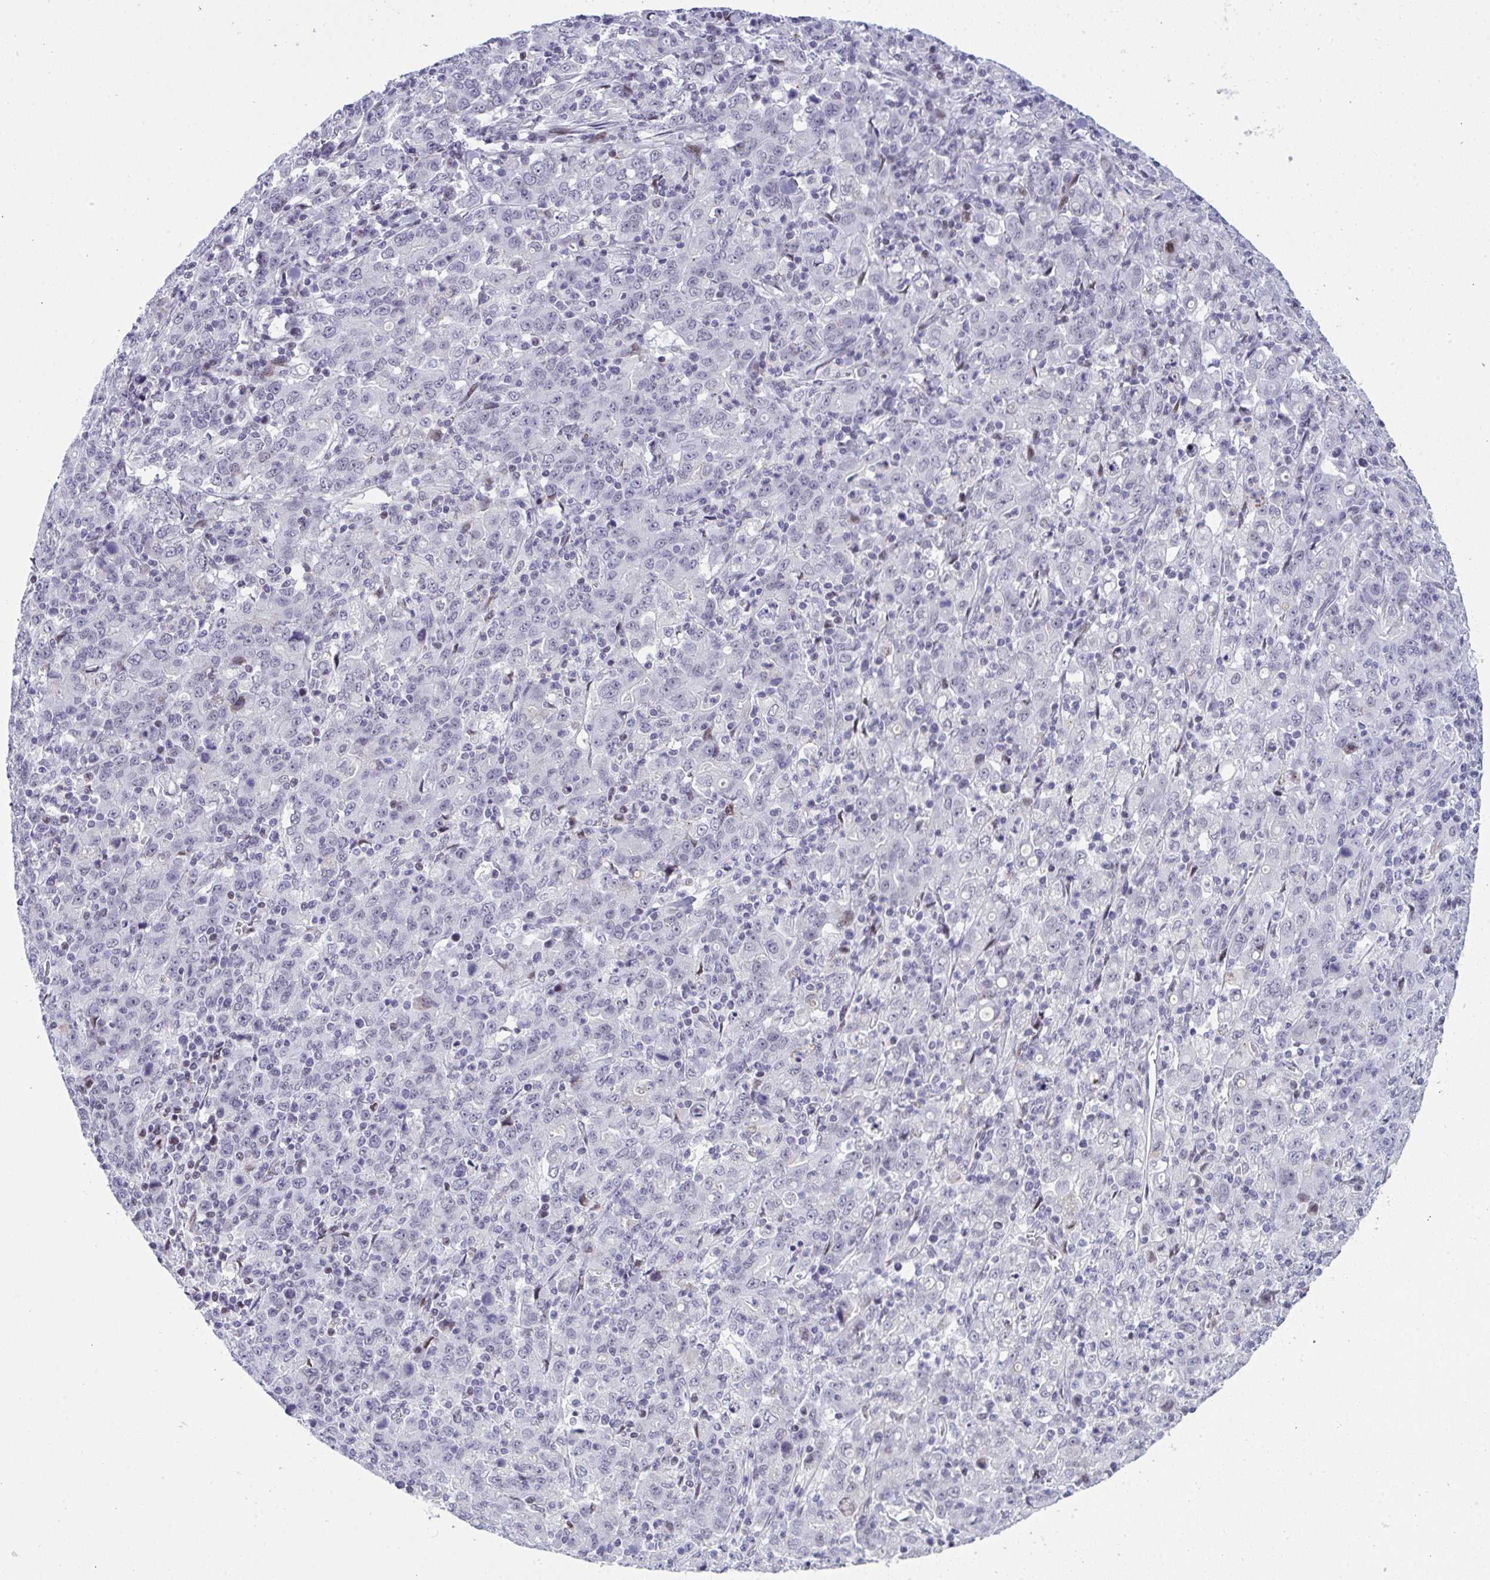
{"staining": {"intensity": "negative", "quantity": "none", "location": "none"}, "tissue": "stomach cancer", "cell_type": "Tumor cells", "image_type": "cancer", "snomed": [{"axis": "morphology", "description": "Adenocarcinoma, NOS"}, {"axis": "topography", "description": "Stomach, upper"}], "caption": "The IHC photomicrograph has no significant positivity in tumor cells of stomach adenocarcinoma tissue. Brightfield microscopy of immunohistochemistry stained with DAB (3,3'-diaminobenzidine) (brown) and hematoxylin (blue), captured at high magnification.", "gene": "ZFHX3", "patient": {"sex": "male", "age": 69}}